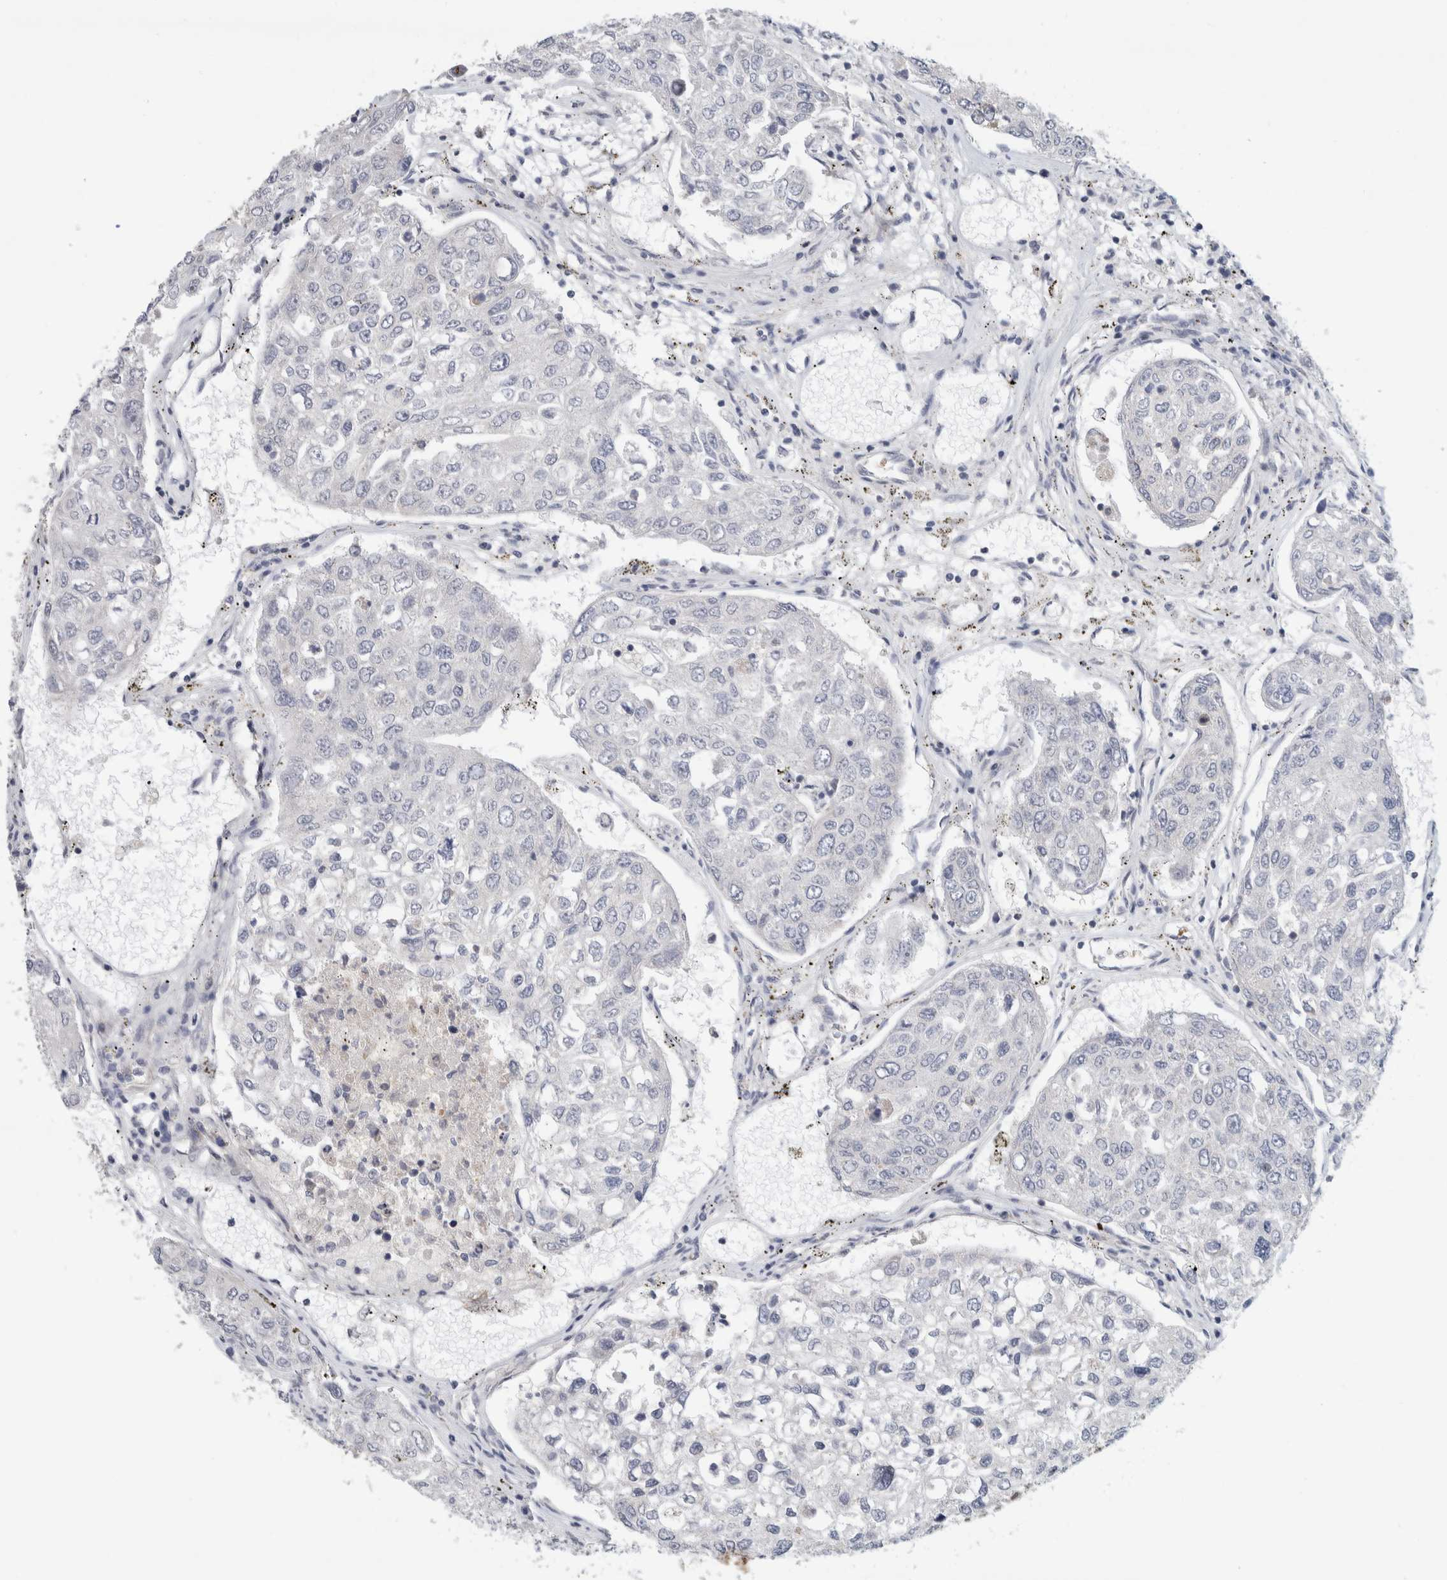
{"staining": {"intensity": "negative", "quantity": "none", "location": "none"}, "tissue": "urothelial cancer", "cell_type": "Tumor cells", "image_type": "cancer", "snomed": [{"axis": "morphology", "description": "Urothelial carcinoma, High grade"}, {"axis": "topography", "description": "Lymph node"}, {"axis": "topography", "description": "Urinary bladder"}], "caption": "Immunohistochemical staining of urothelial carcinoma (high-grade) exhibits no significant positivity in tumor cells.", "gene": "EIF4G3", "patient": {"sex": "male", "age": 51}}